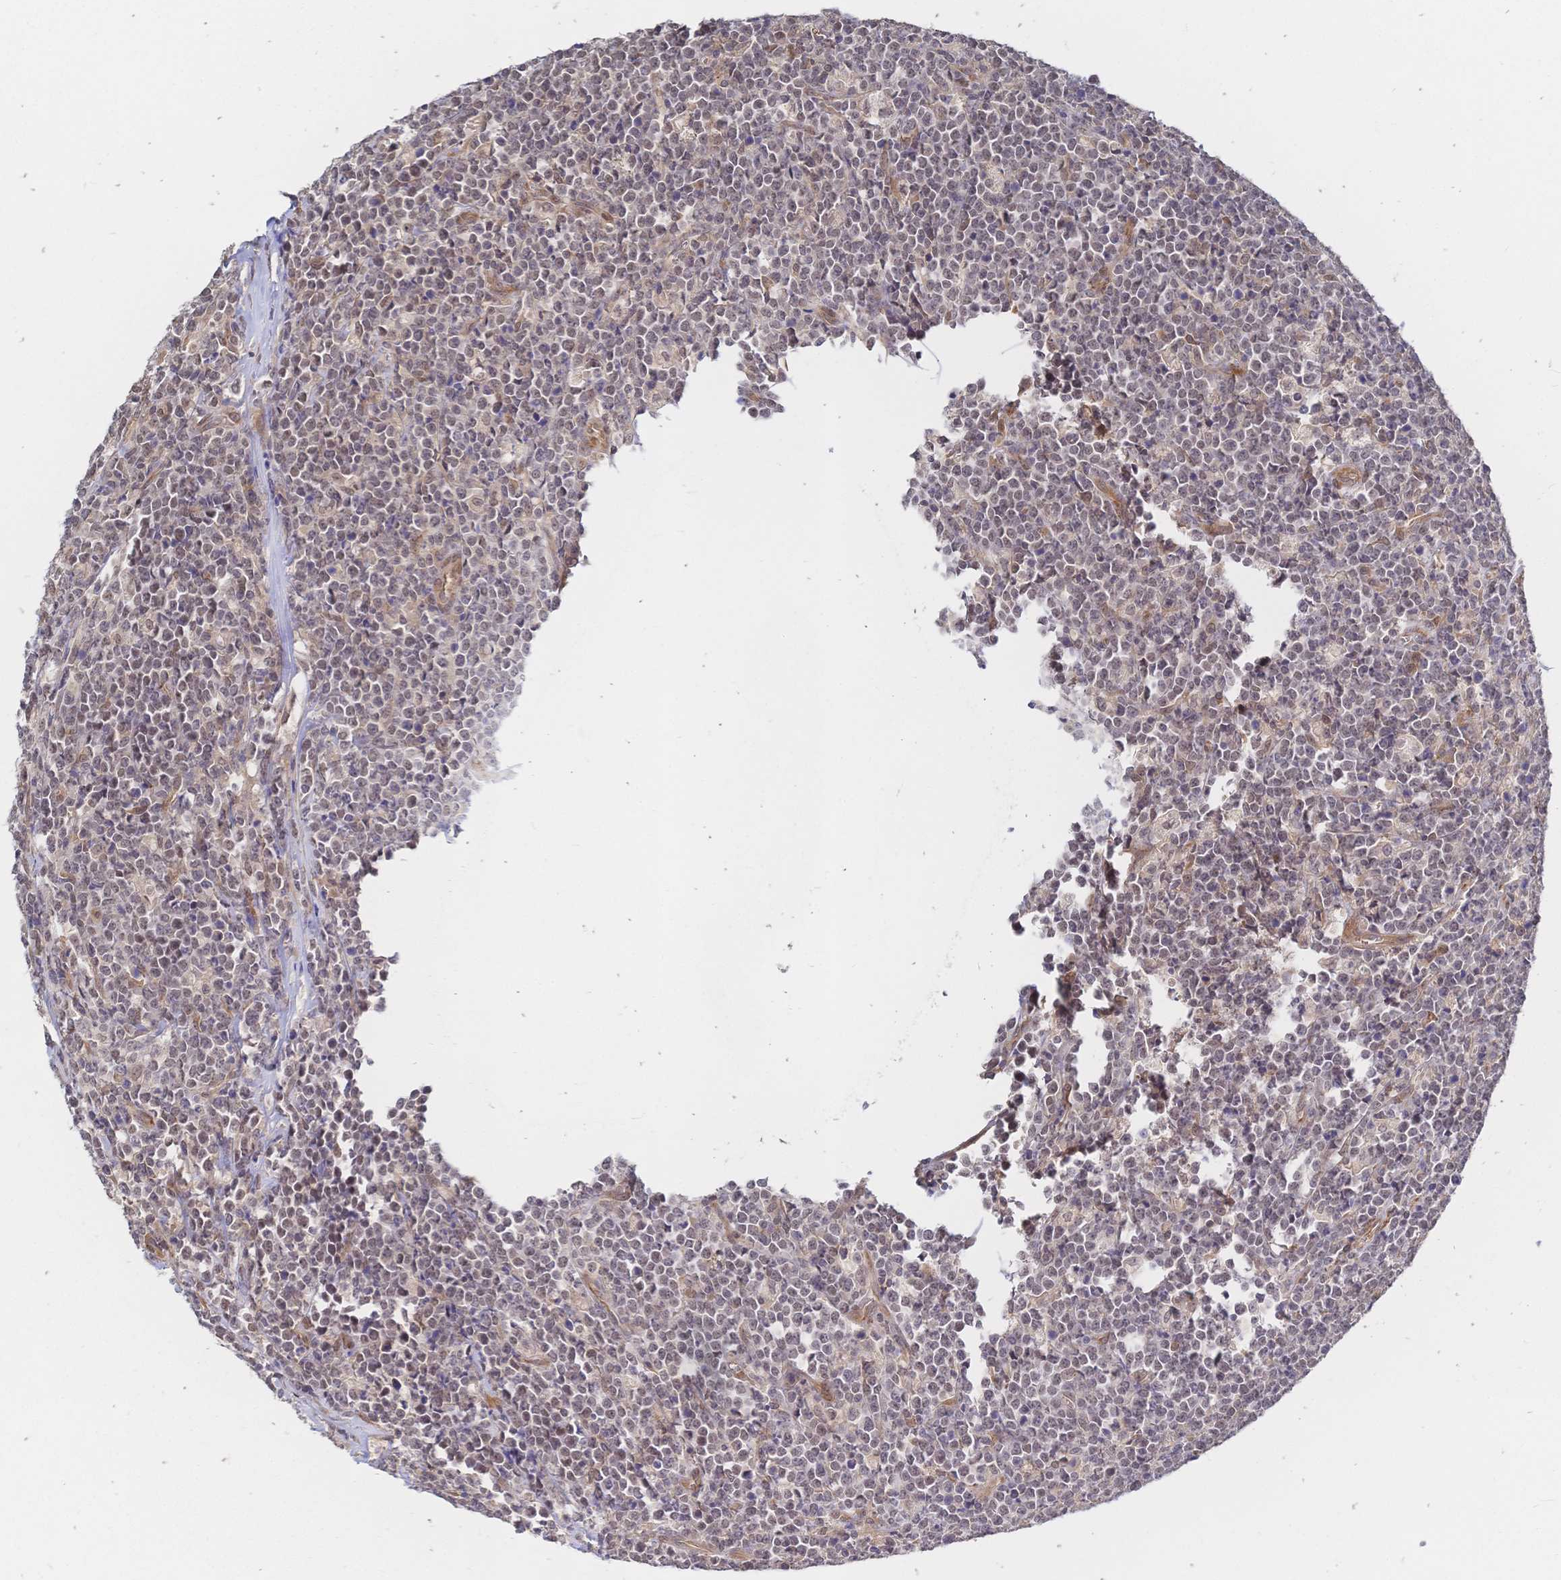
{"staining": {"intensity": "weak", "quantity": "25%-75%", "location": "cytoplasmic/membranous,nuclear"}, "tissue": "lymphoma", "cell_type": "Tumor cells", "image_type": "cancer", "snomed": [{"axis": "morphology", "description": "Malignant lymphoma, non-Hodgkin's type, High grade"}, {"axis": "topography", "description": "Small intestine"}], "caption": "Human high-grade malignant lymphoma, non-Hodgkin's type stained with a protein marker displays weak staining in tumor cells.", "gene": "LMO4", "patient": {"sex": "female", "age": 56}}